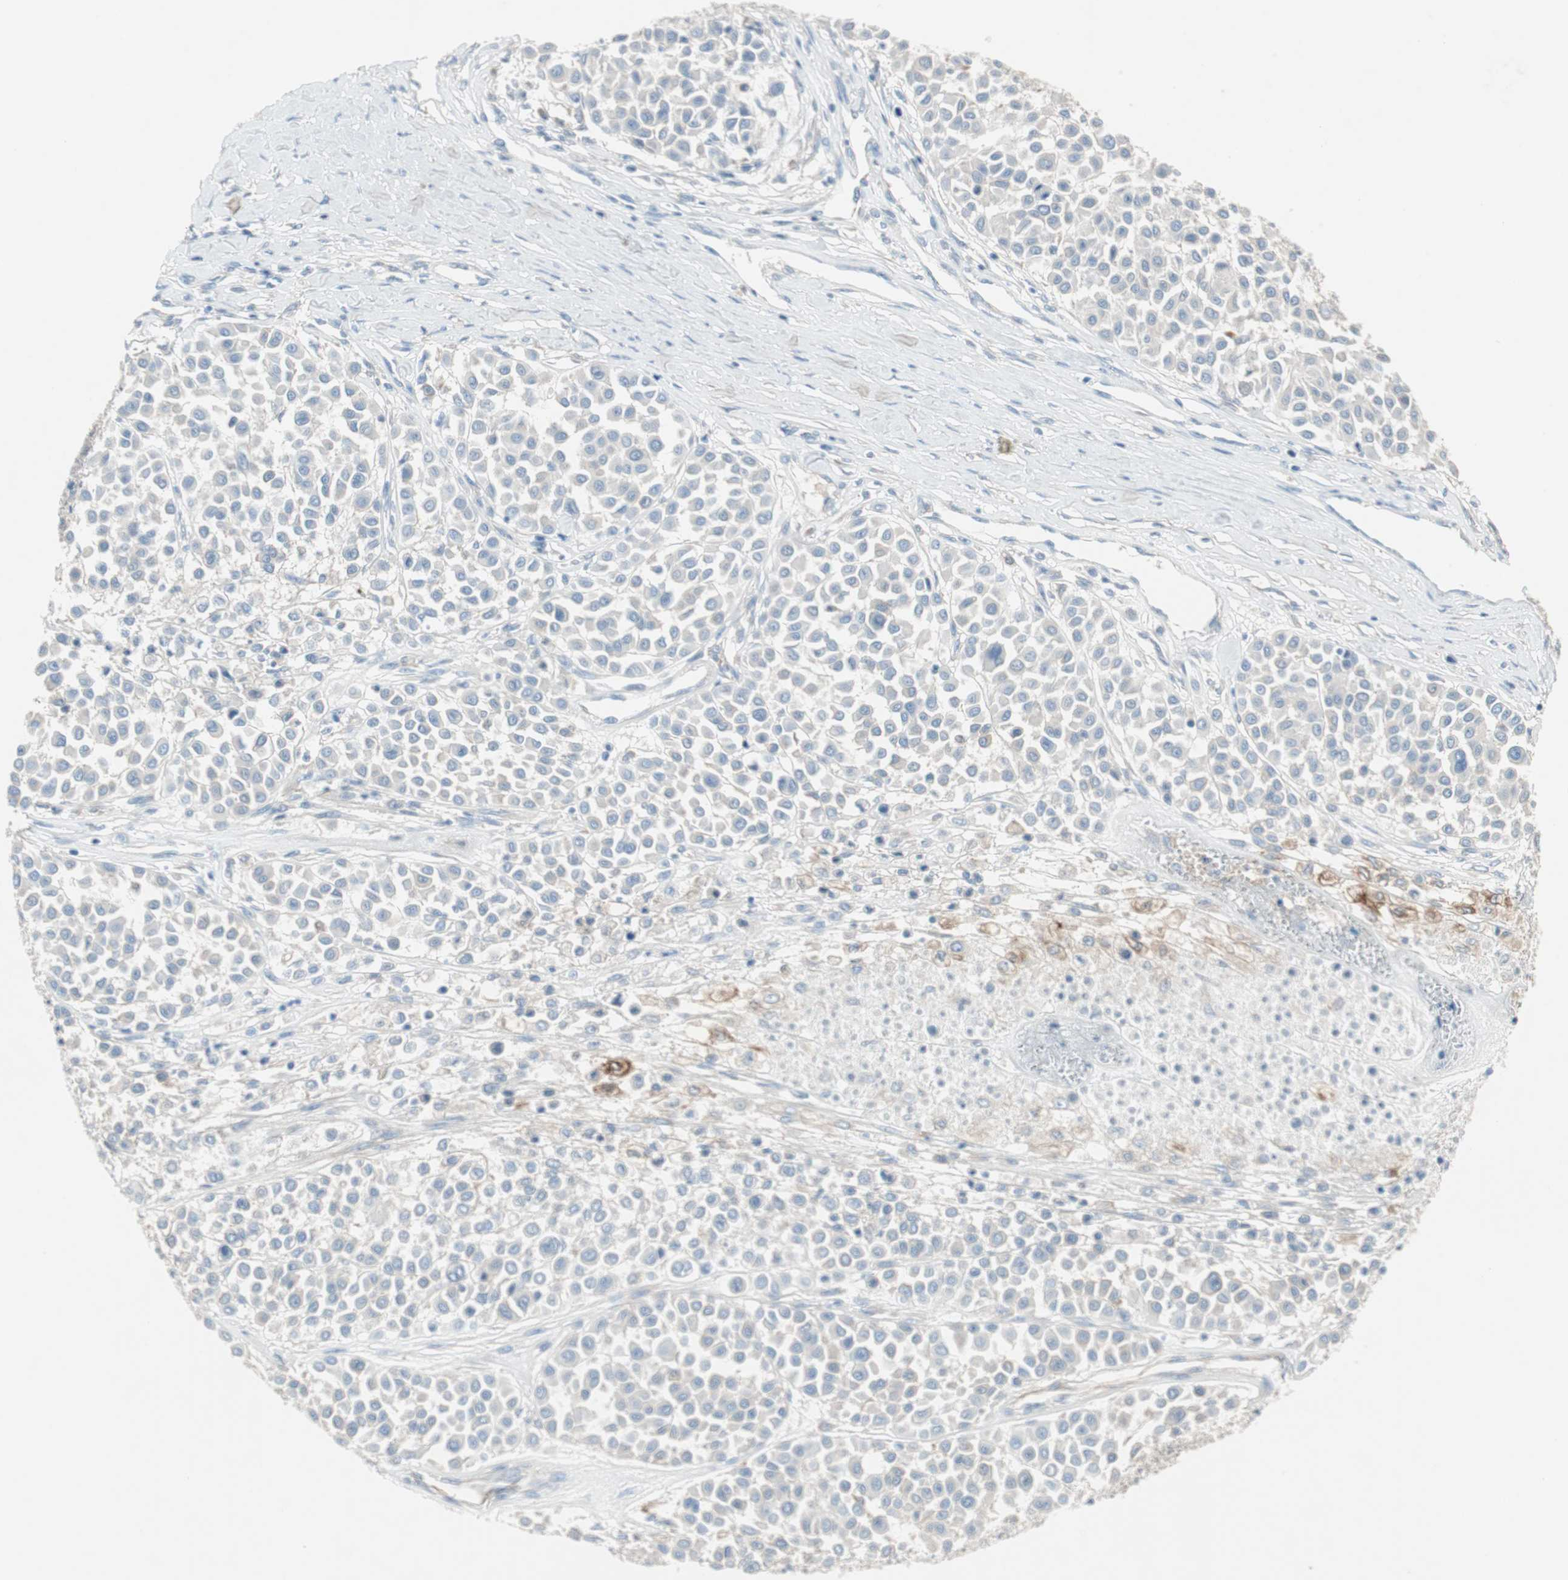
{"staining": {"intensity": "negative", "quantity": "none", "location": "none"}, "tissue": "melanoma", "cell_type": "Tumor cells", "image_type": "cancer", "snomed": [{"axis": "morphology", "description": "Malignant melanoma, Metastatic site"}, {"axis": "topography", "description": "Soft tissue"}], "caption": "Tumor cells are negative for protein expression in human melanoma.", "gene": "GLUL", "patient": {"sex": "male", "age": 41}}